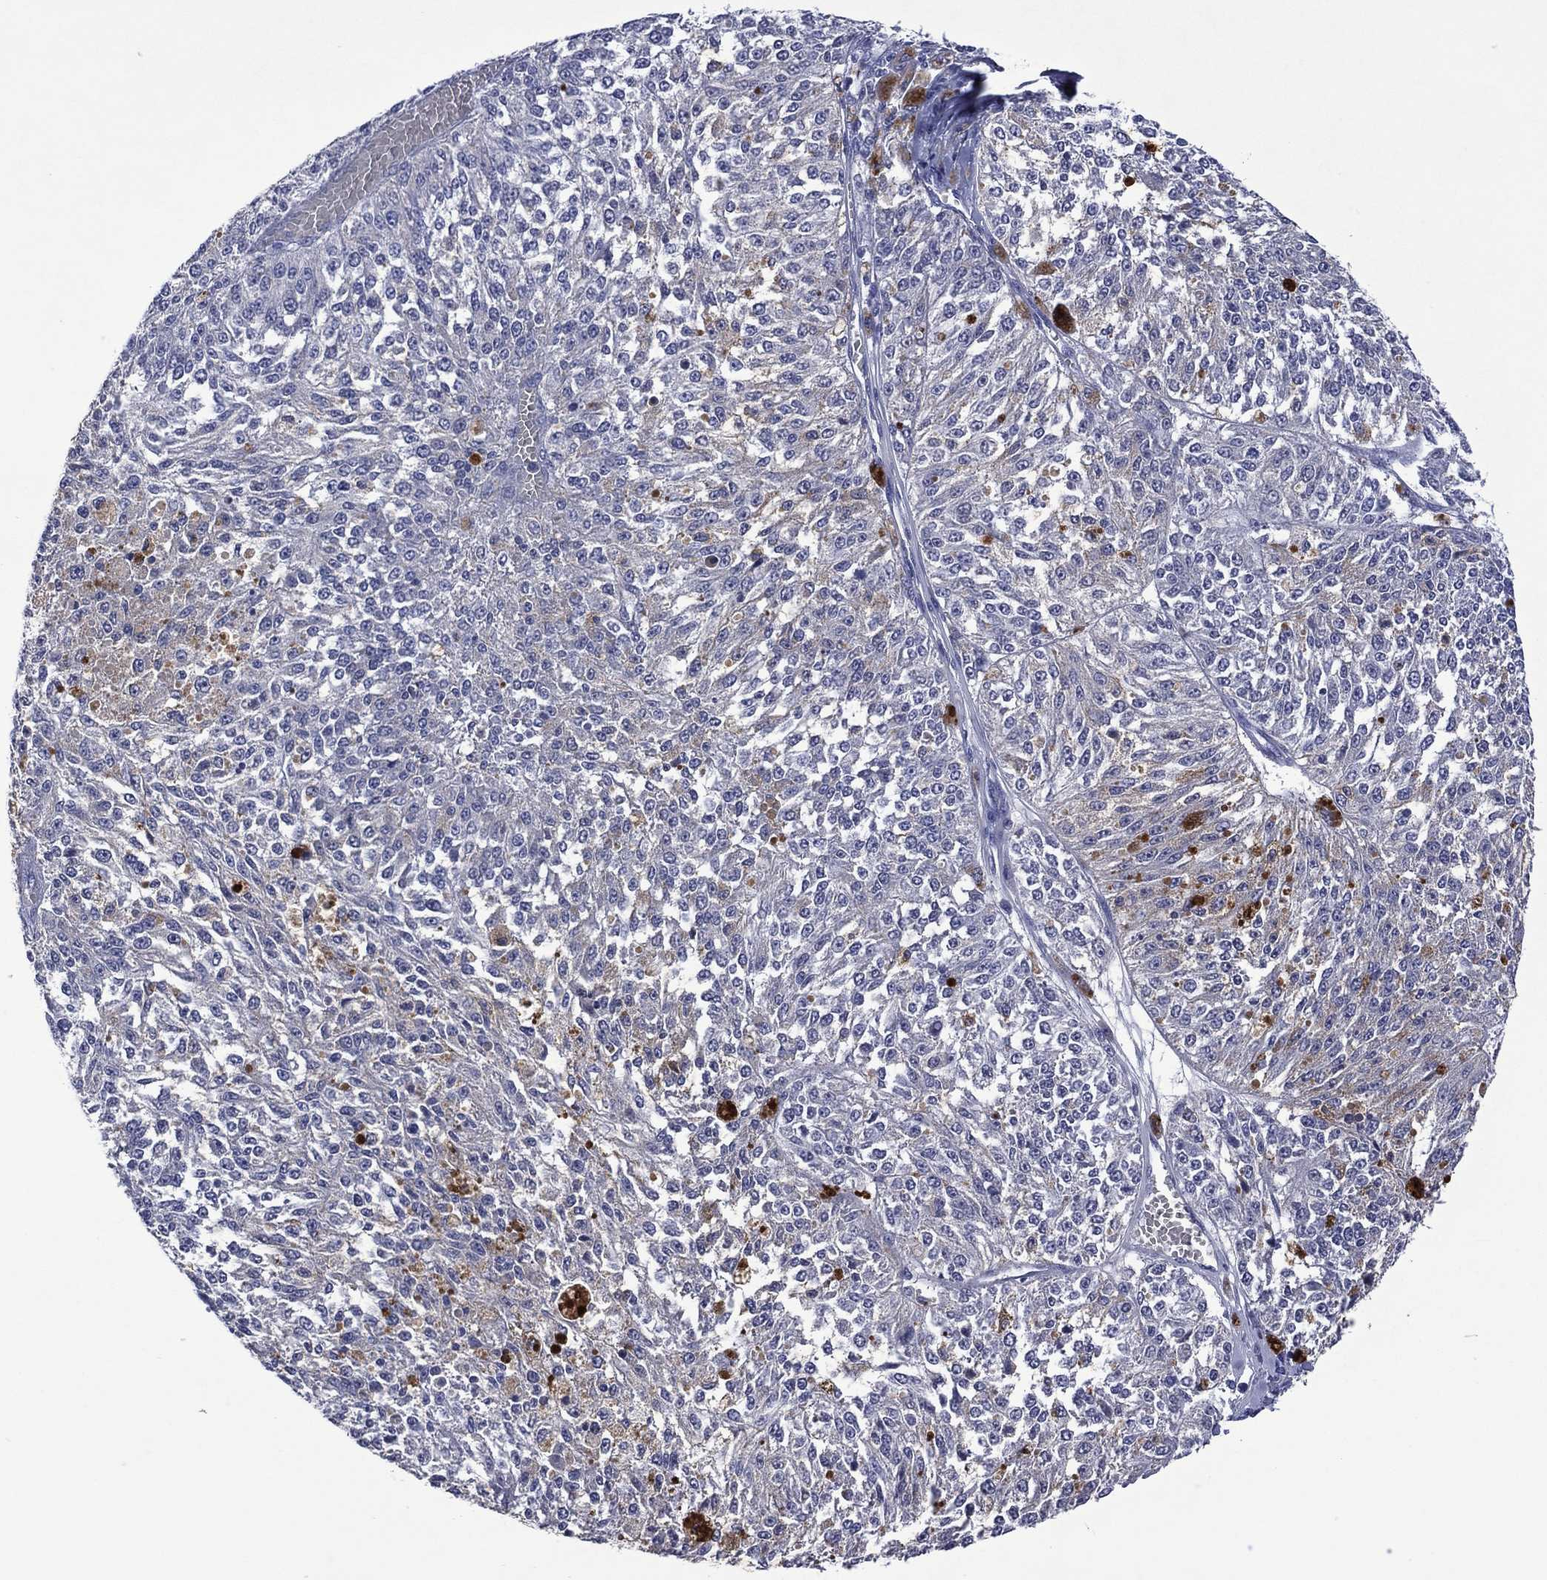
{"staining": {"intensity": "negative", "quantity": "none", "location": "none"}, "tissue": "melanoma", "cell_type": "Tumor cells", "image_type": "cancer", "snomed": [{"axis": "morphology", "description": "Malignant melanoma, Metastatic site"}, {"axis": "topography", "description": "Lymph node"}], "caption": "Immunohistochemistry histopathology image of human malignant melanoma (metastatic site) stained for a protein (brown), which exhibits no expression in tumor cells.", "gene": "ASB10", "patient": {"sex": "female", "age": 64}}